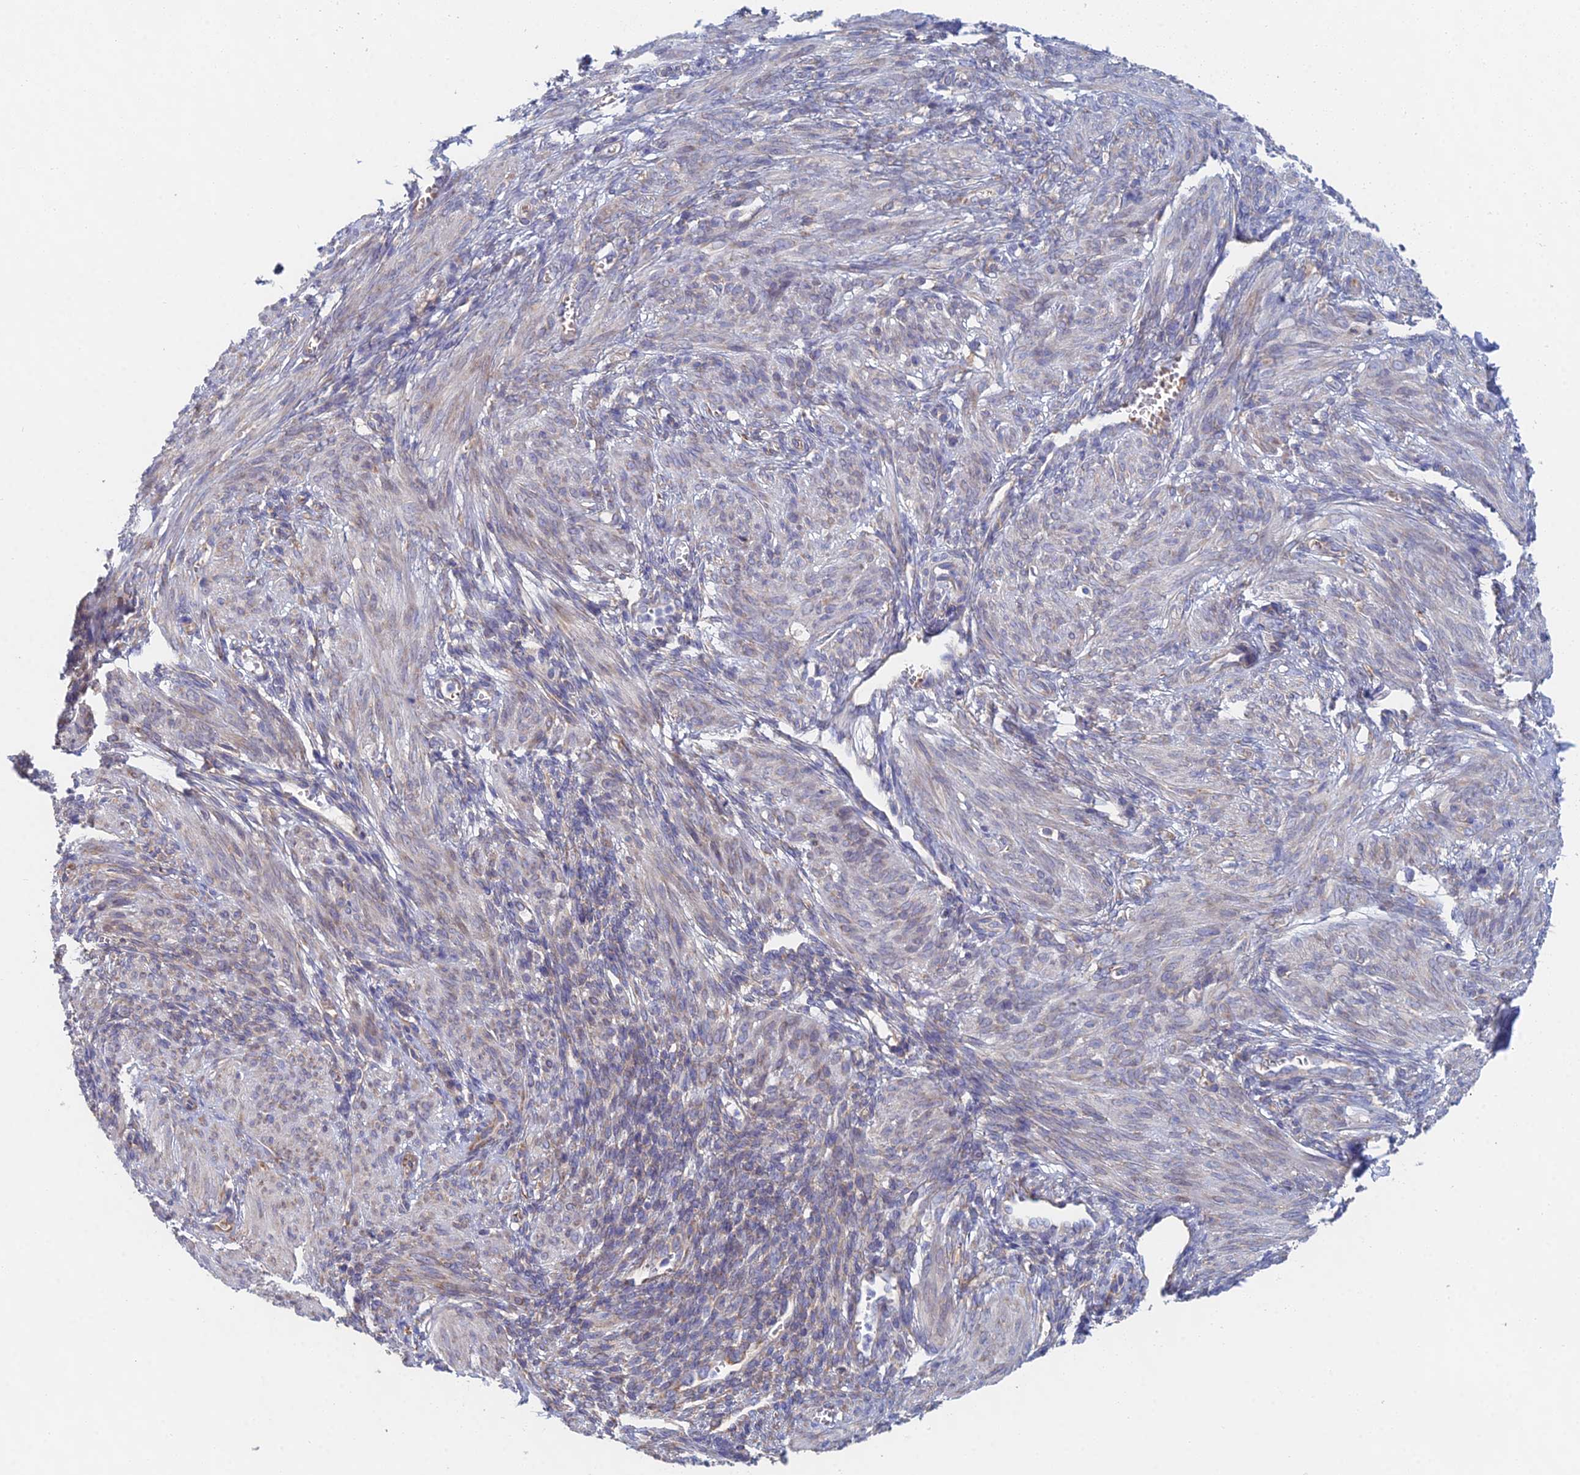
{"staining": {"intensity": "negative", "quantity": "none", "location": "none"}, "tissue": "smooth muscle", "cell_type": "Smooth muscle cells", "image_type": "normal", "snomed": [{"axis": "morphology", "description": "Normal tissue, NOS"}, {"axis": "topography", "description": "Smooth muscle"}], "caption": "This is a image of immunohistochemistry staining of normal smooth muscle, which shows no expression in smooth muscle cells.", "gene": "ELOF1", "patient": {"sex": "female", "age": 39}}